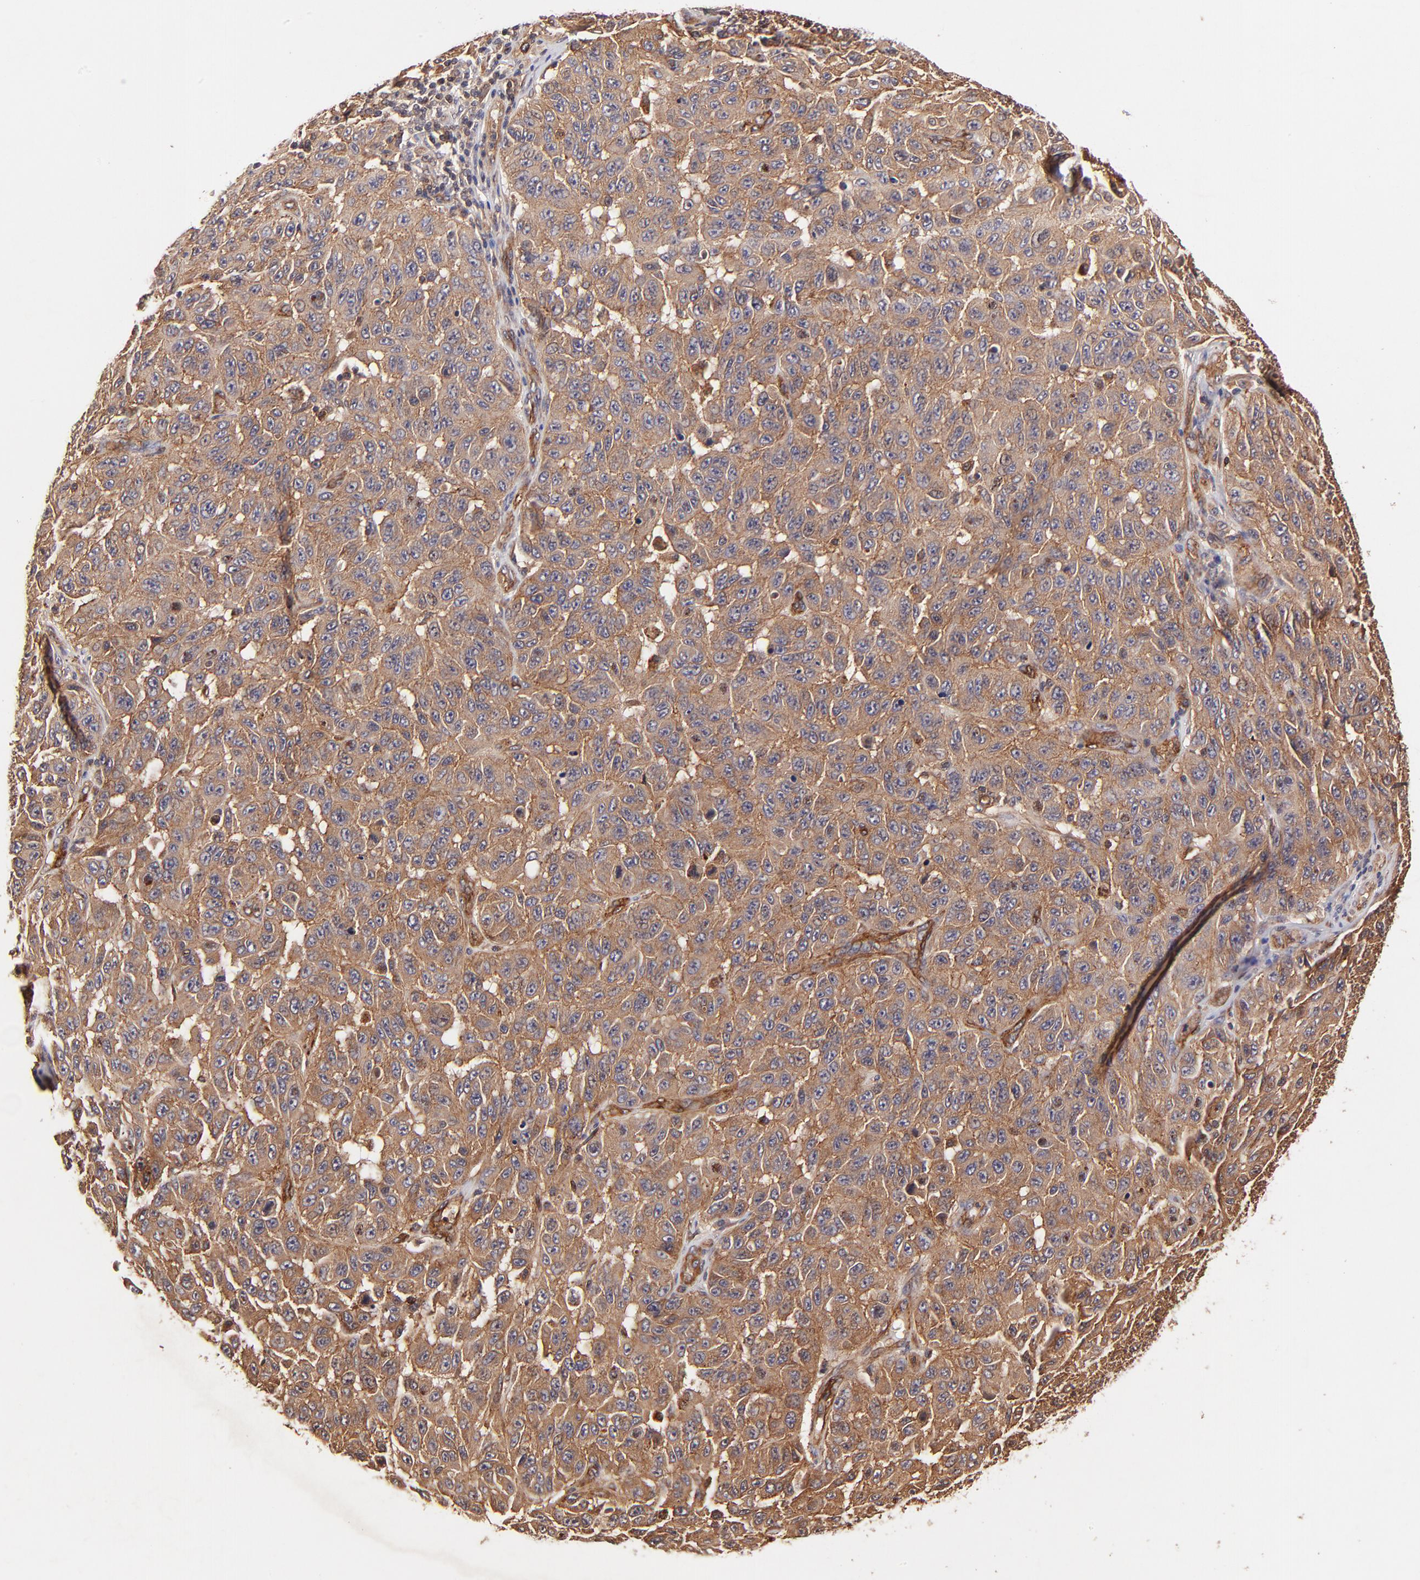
{"staining": {"intensity": "moderate", "quantity": ">75%", "location": "cytoplasmic/membranous"}, "tissue": "melanoma", "cell_type": "Tumor cells", "image_type": "cancer", "snomed": [{"axis": "morphology", "description": "Malignant melanoma, NOS"}, {"axis": "topography", "description": "Skin"}], "caption": "Human malignant melanoma stained with a protein marker shows moderate staining in tumor cells.", "gene": "ITGB1", "patient": {"sex": "male", "age": 30}}